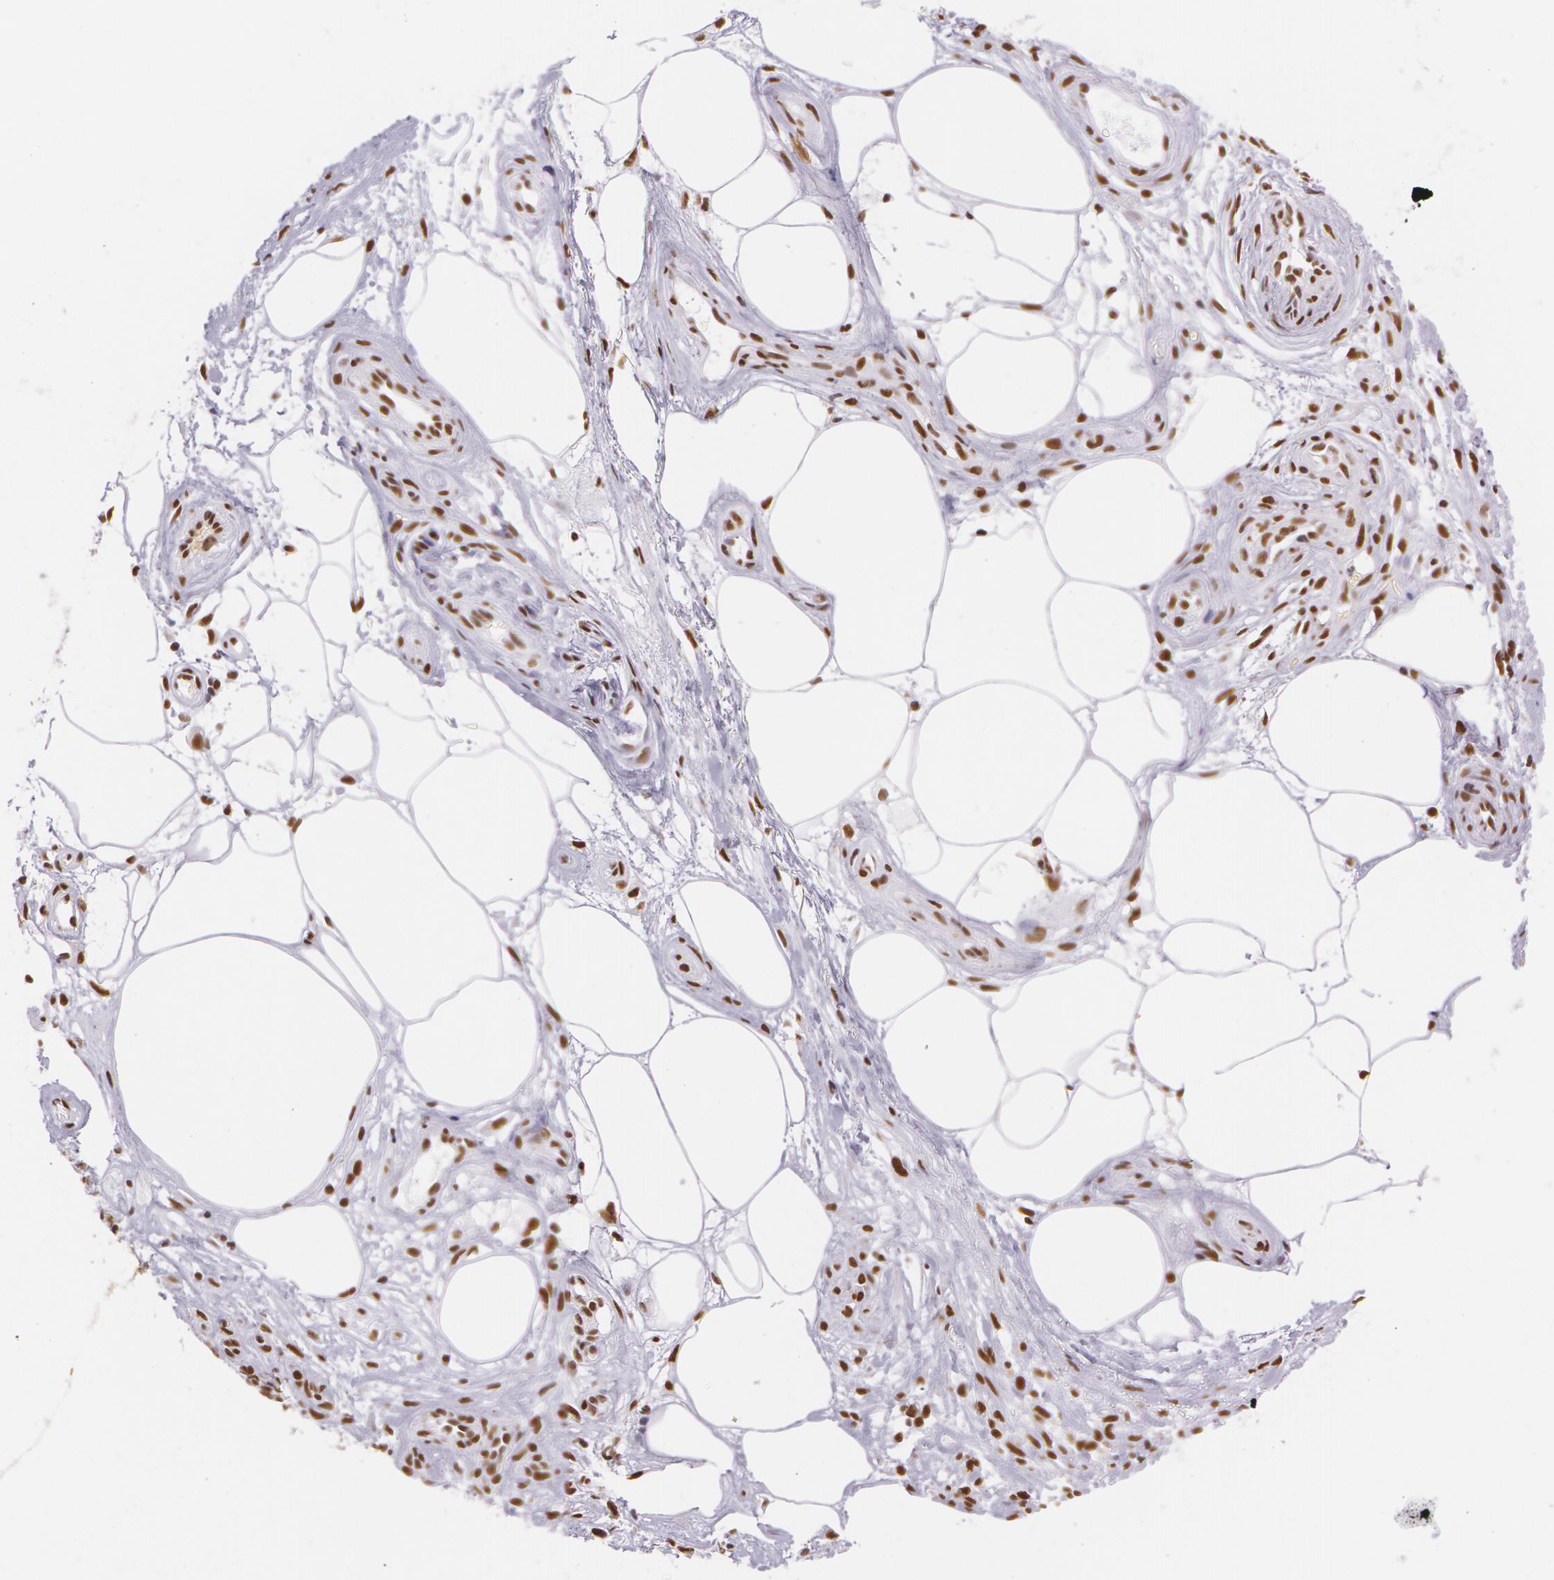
{"staining": {"intensity": "strong", "quantity": ">75%", "location": "nuclear"}, "tissue": "melanoma", "cell_type": "Tumor cells", "image_type": "cancer", "snomed": [{"axis": "morphology", "description": "Malignant melanoma, NOS"}, {"axis": "topography", "description": "Skin"}], "caption": "Strong nuclear staining is identified in approximately >75% of tumor cells in malignant melanoma. (DAB IHC with brightfield microscopy, high magnification).", "gene": "NBN", "patient": {"sex": "female", "age": 85}}